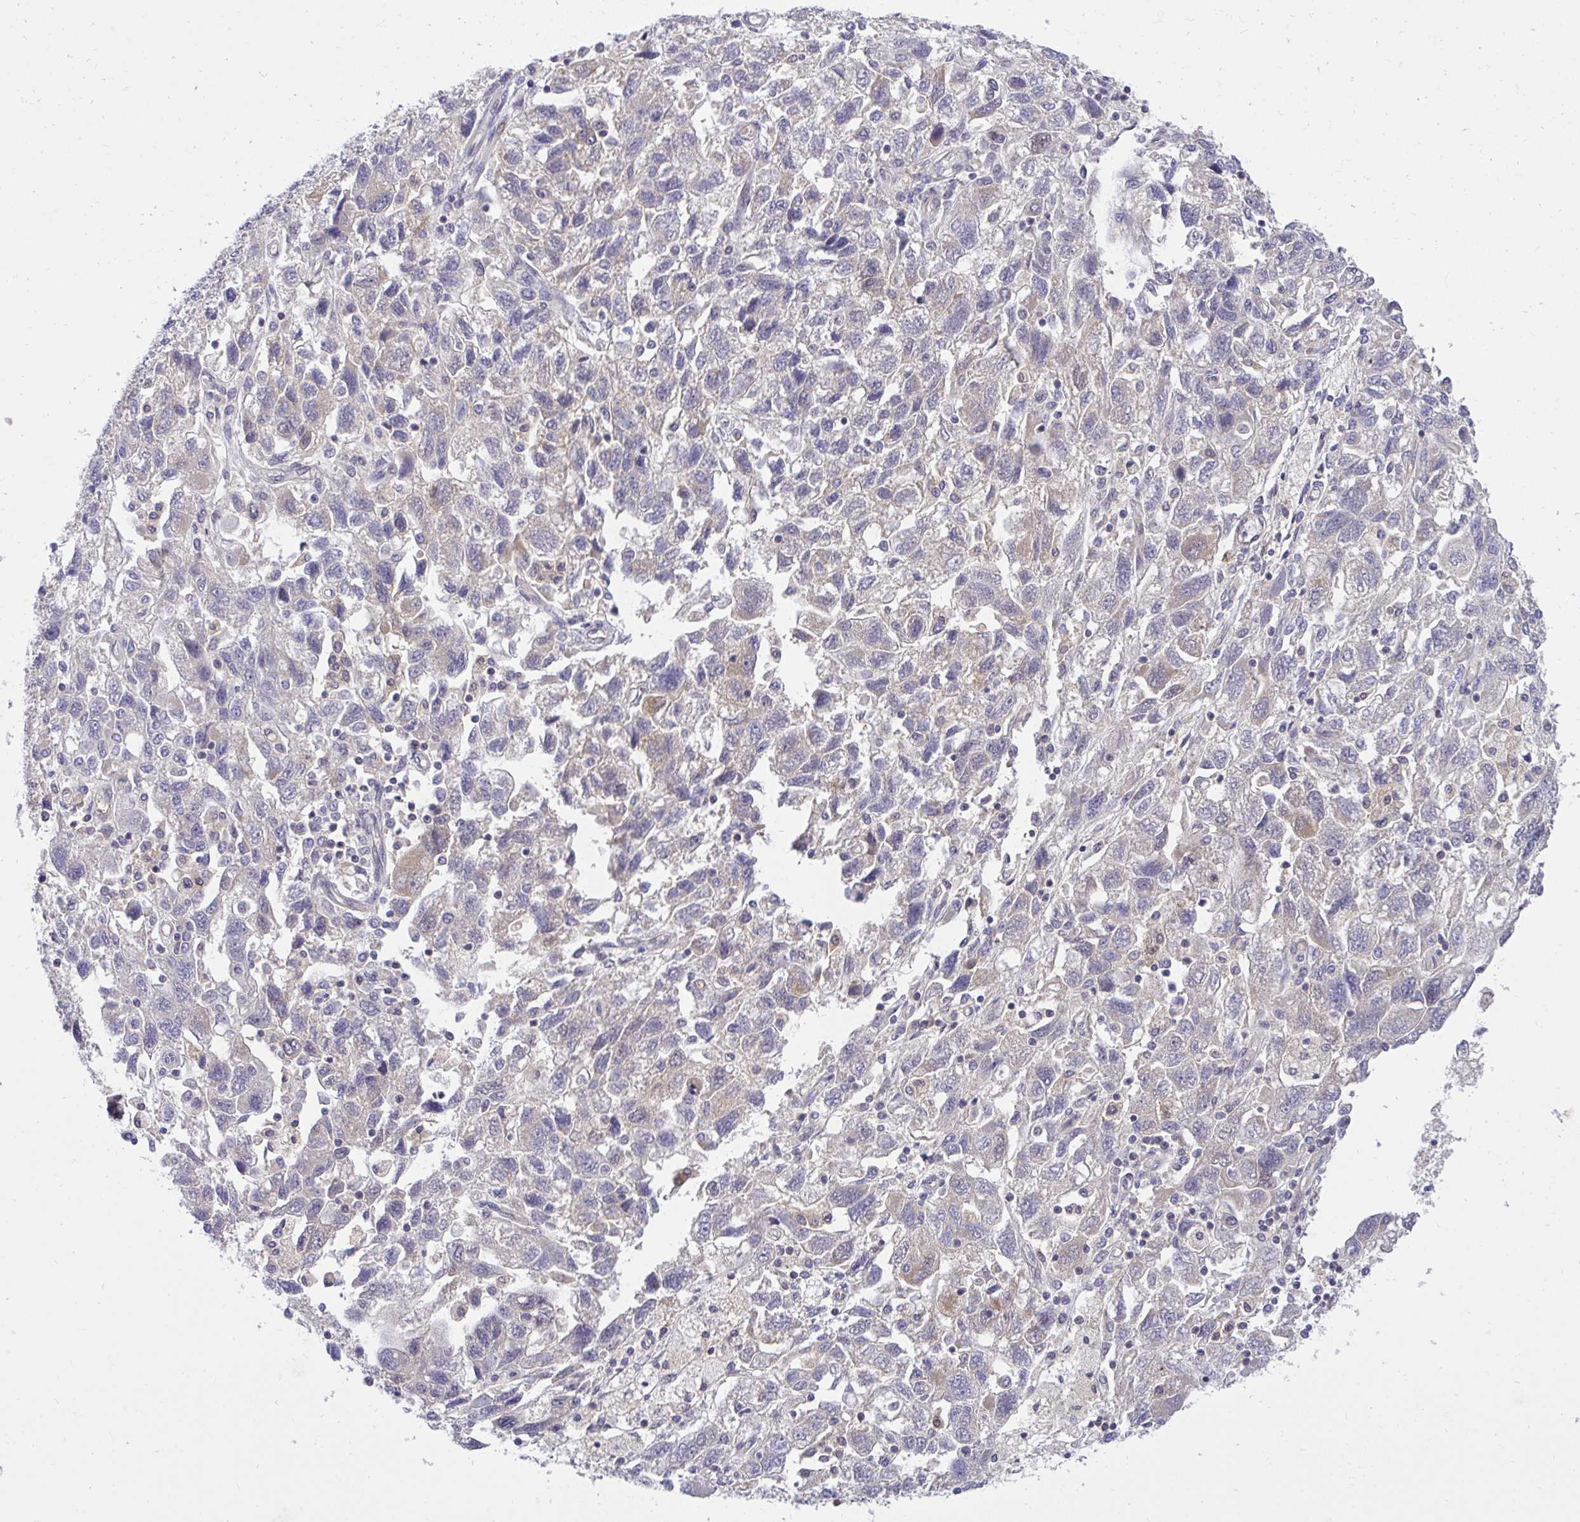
{"staining": {"intensity": "weak", "quantity": "<25%", "location": "cytoplasmic/membranous"}, "tissue": "ovarian cancer", "cell_type": "Tumor cells", "image_type": "cancer", "snomed": [{"axis": "morphology", "description": "Carcinoma, NOS"}, {"axis": "morphology", "description": "Cystadenocarcinoma, serous, NOS"}, {"axis": "topography", "description": "Ovary"}], "caption": "Tumor cells are negative for protein expression in human carcinoma (ovarian).", "gene": "C19orf54", "patient": {"sex": "female", "age": 69}}